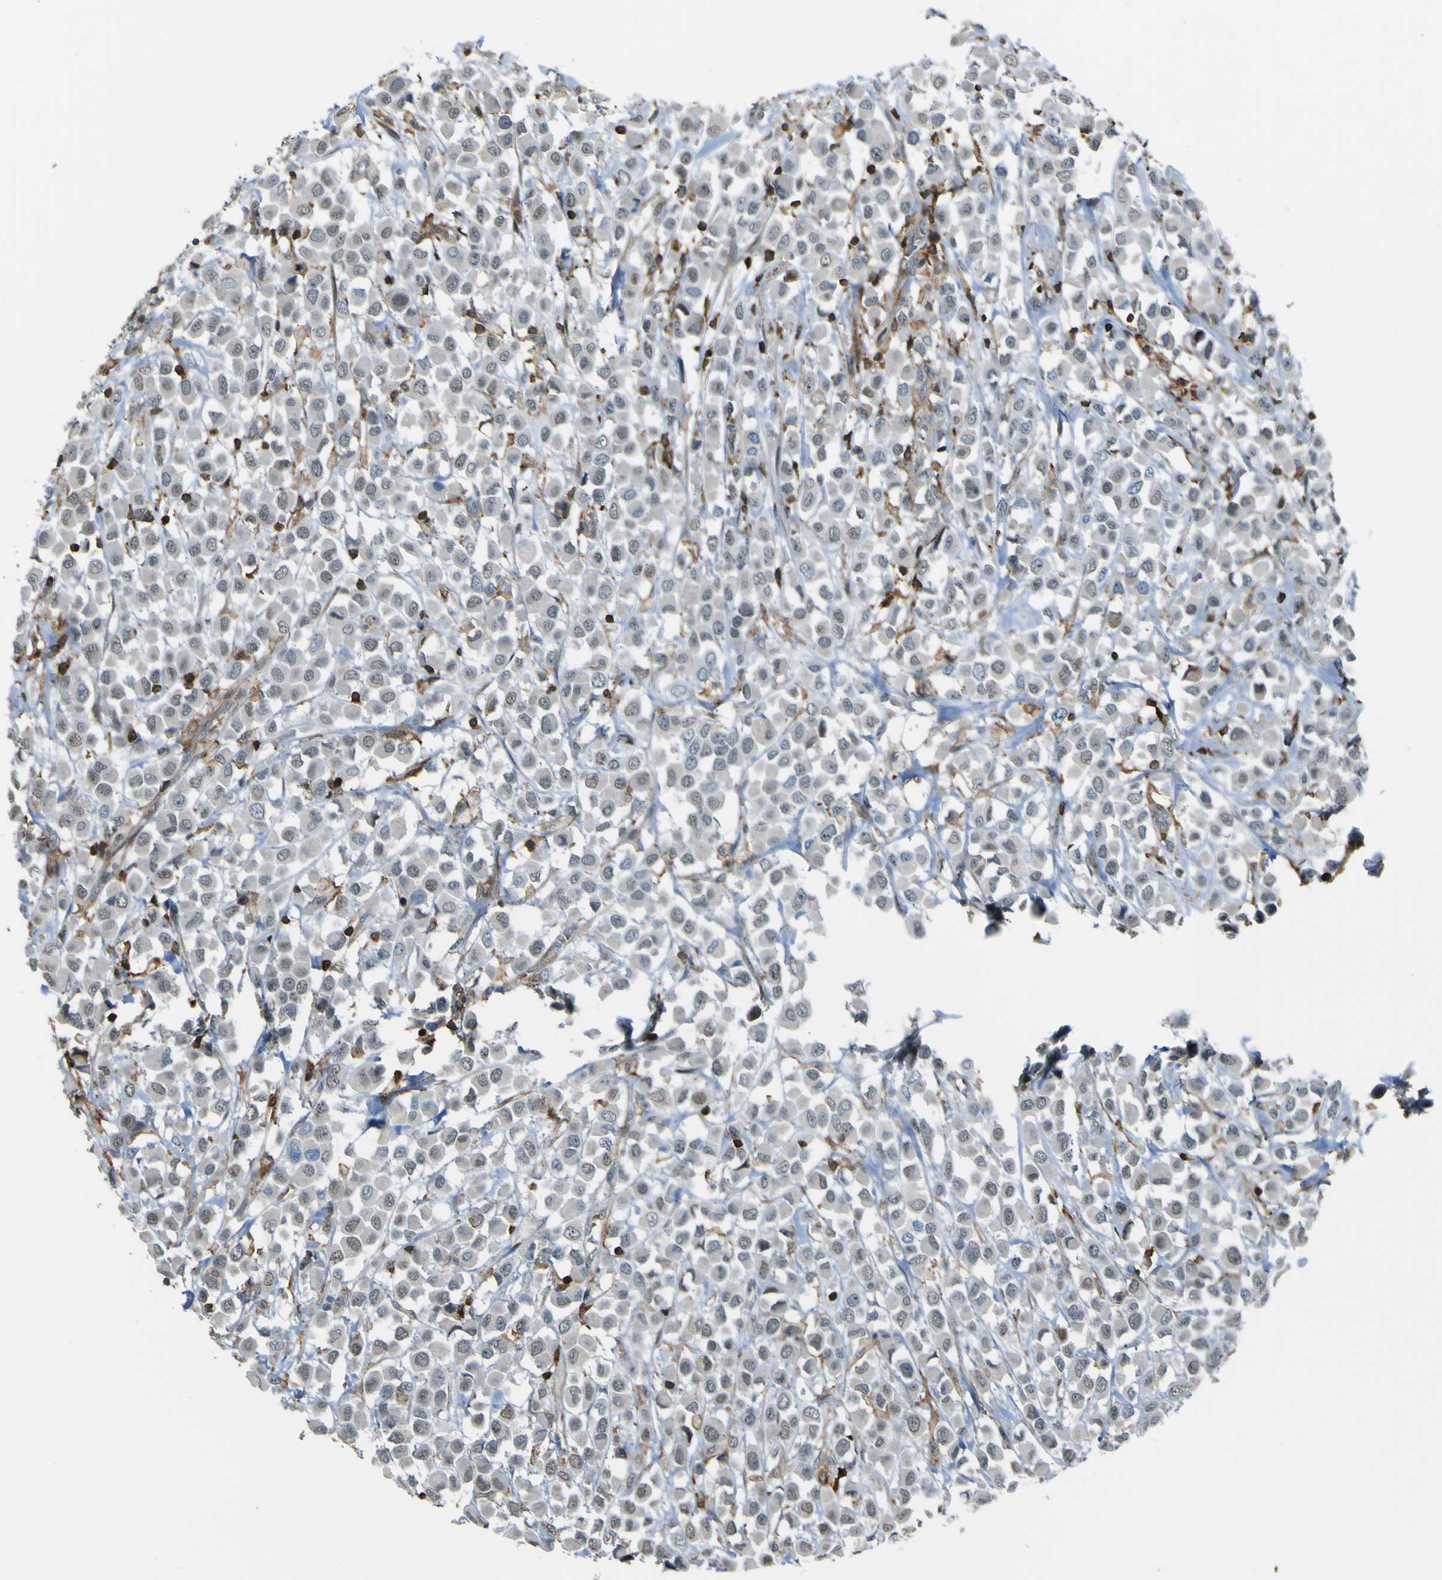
{"staining": {"intensity": "weak", "quantity": "<25%", "location": "nuclear"}, "tissue": "breast cancer", "cell_type": "Tumor cells", "image_type": "cancer", "snomed": [{"axis": "morphology", "description": "Duct carcinoma"}, {"axis": "topography", "description": "Breast"}], "caption": "This is an immunohistochemistry (IHC) photomicrograph of human breast cancer (intraductal carcinoma). There is no positivity in tumor cells.", "gene": "PCDHB5", "patient": {"sex": "female", "age": 61}}